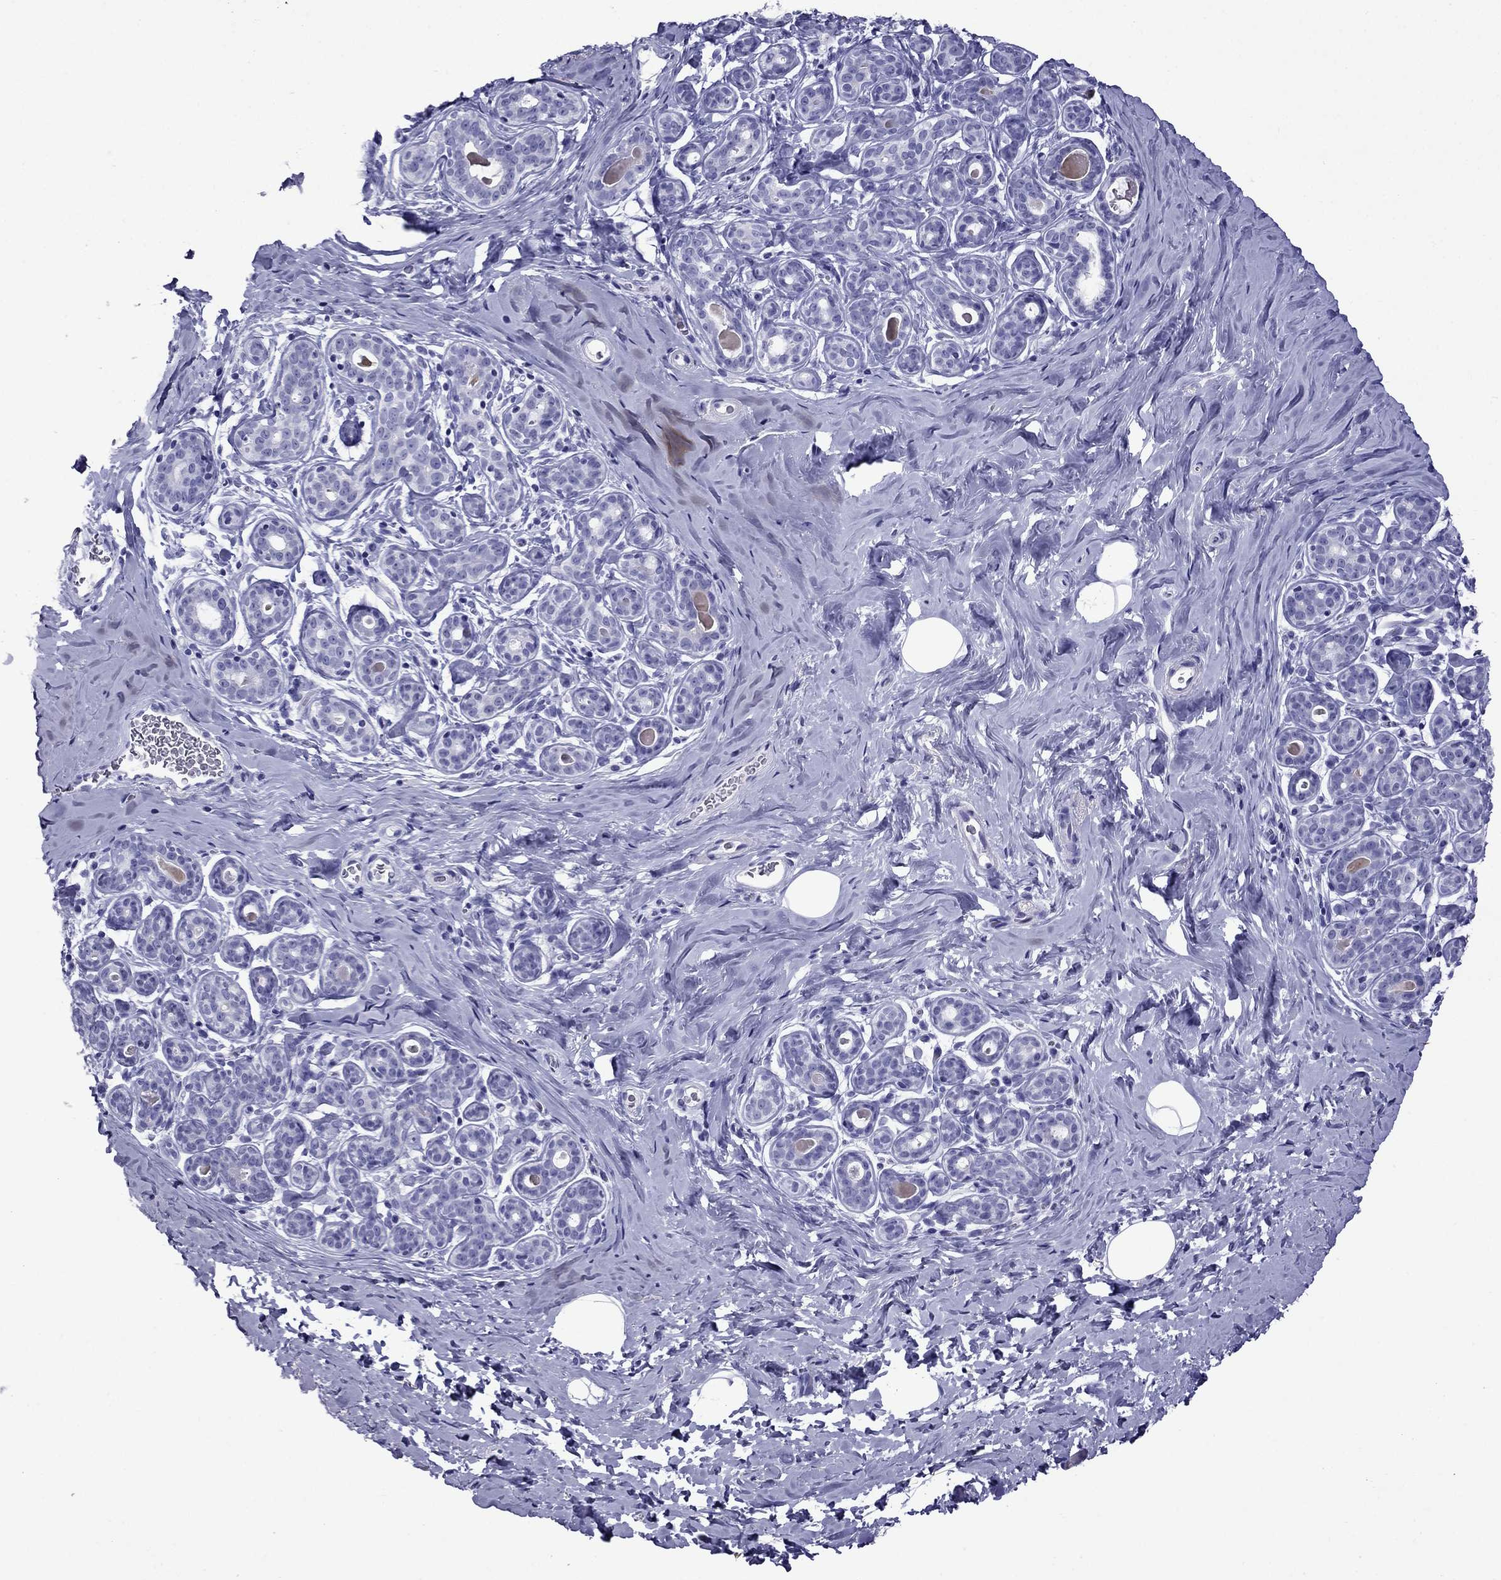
{"staining": {"intensity": "negative", "quantity": "none", "location": "none"}, "tissue": "breast", "cell_type": "Adipocytes", "image_type": "normal", "snomed": [{"axis": "morphology", "description": "Normal tissue, NOS"}, {"axis": "topography", "description": "Skin"}, {"axis": "topography", "description": "Breast"}], "caption": "Human breast stained for a protein using IHC exhibits no staining in adipocytes.", "gene": "TFF3", "patient": {"sex": "female", "age": 43}}